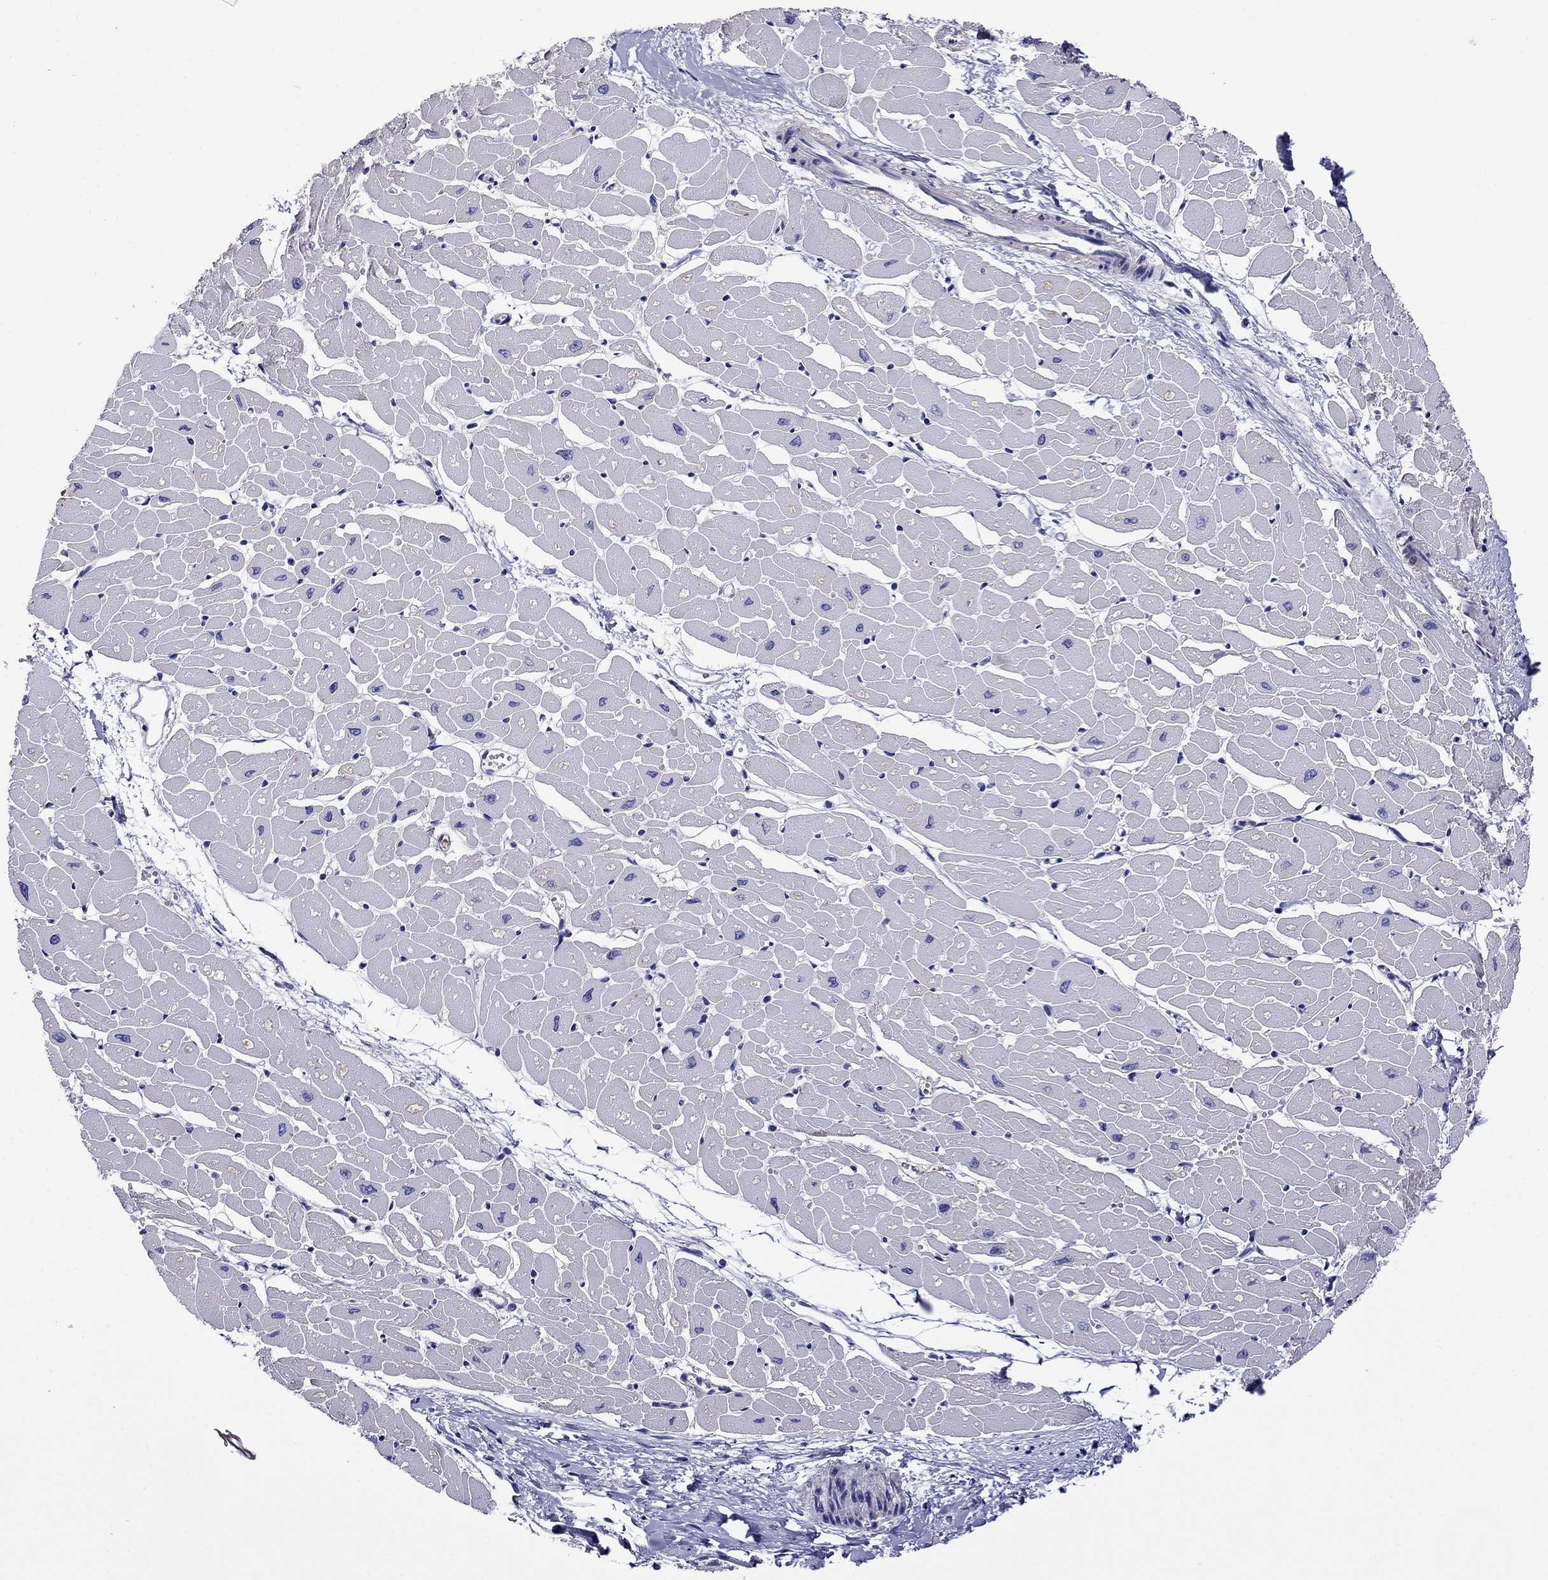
{"staining": {"intensity": "negative", "quantity": "none", "location": "none"}, "tissue": "heart muscle", "cell_type": "Cardiomyocytes", "image_type": "normal", "snomed": [{"axis": "morphology", "description": "Normal tissue, NOS"}, {"axis": "topography", "description": "Heart"}], "caption": "Heart muscle stained for a protein using immunohistochemistry (IHC) exhibits no expression cardiomyocytes.", "gene": "SCG2", "patient": {"sex": "male", "age": 57}}